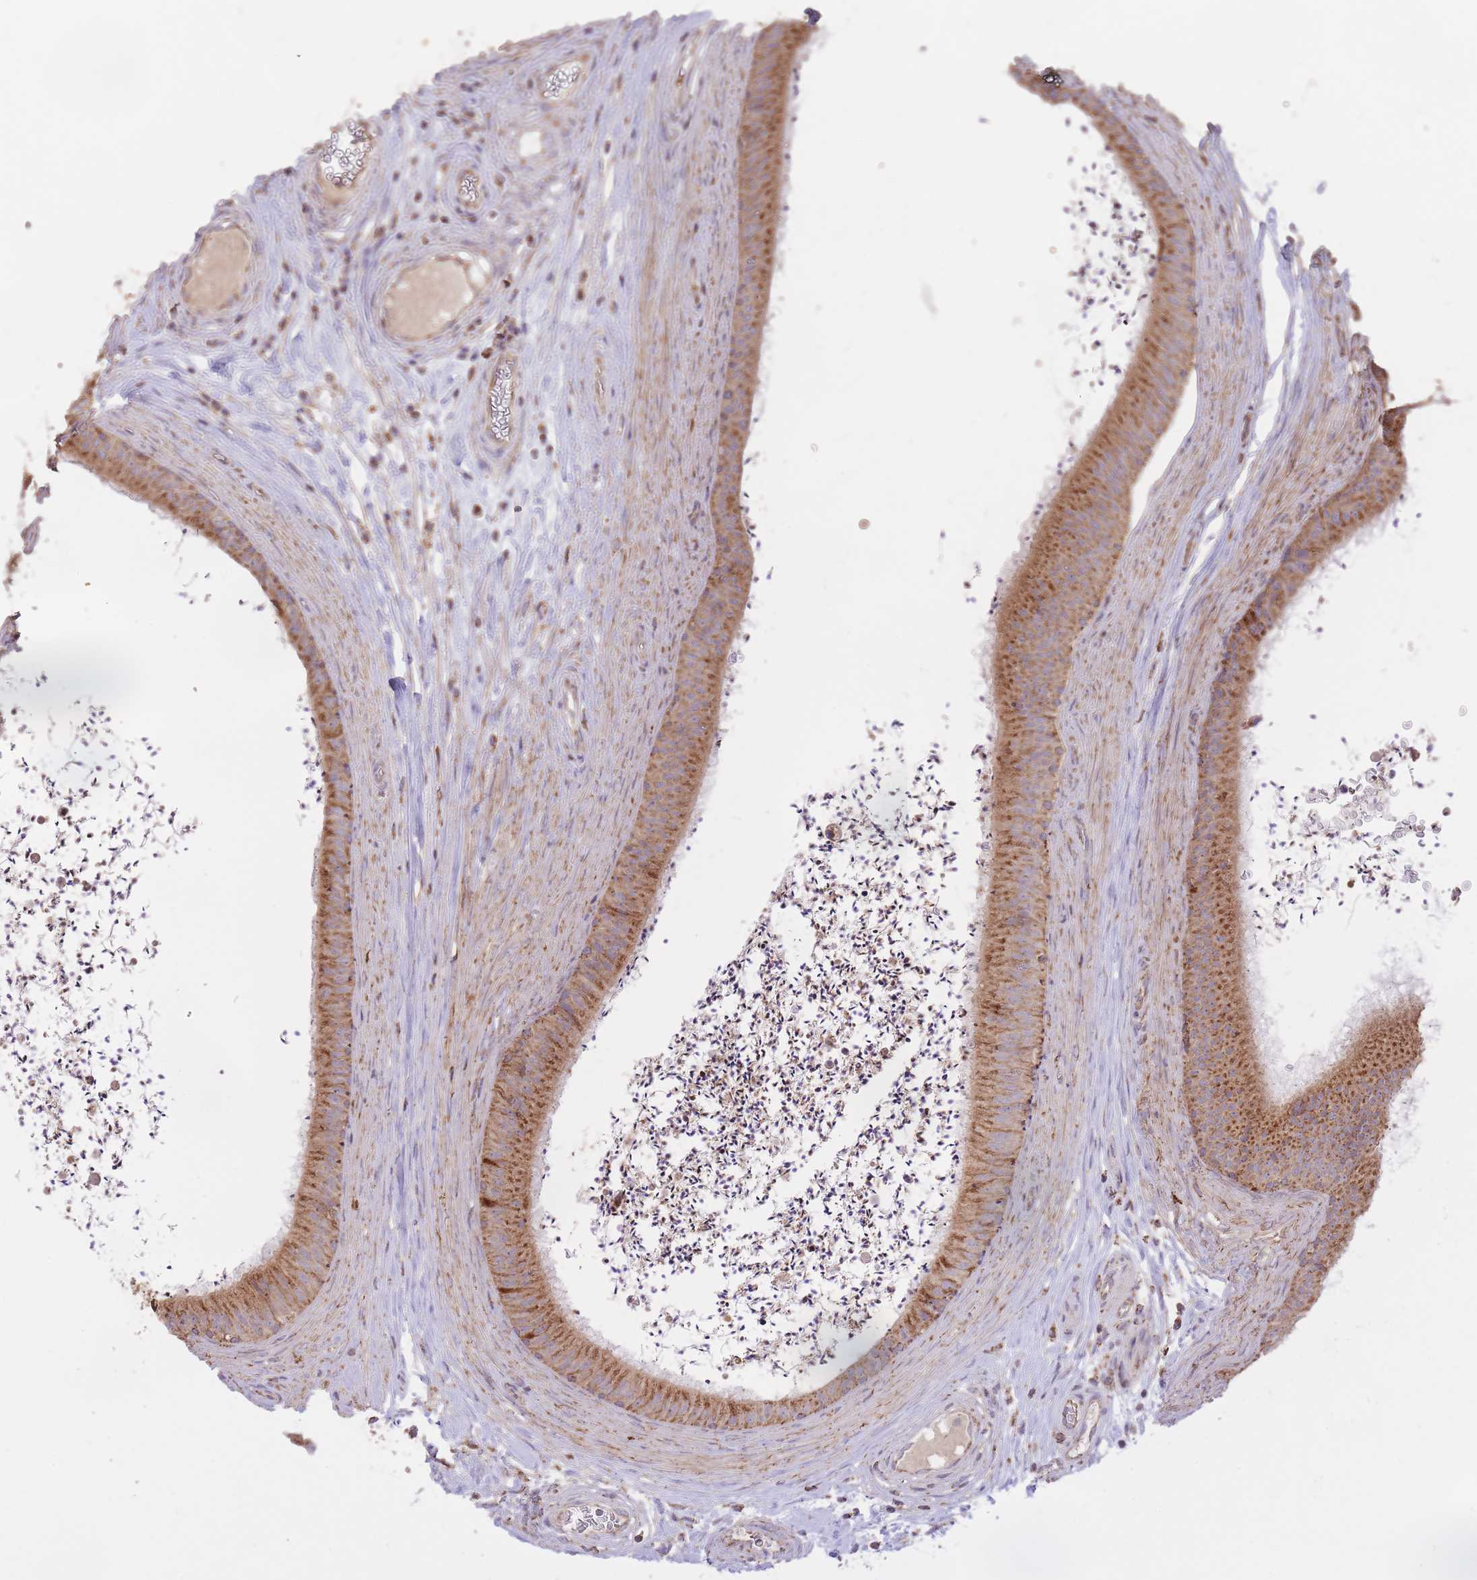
{"staining": {"intensity": "moderate", "quantity": ">75%", "location": "cytoplasmic/membranous"}, "tissue": "epididymis", "cell_type": "Glandular cells", "image_type": "normal", "snomed": [{"axis": "morphology", "description": "Normal tissue, NOS"}, {"axis": "topography", "description": "Testis"}, {"axis": "topography", "description": "Epididymis"}], "caption": "This is a micrograph of IHC staining of benign epididymis, which shows moderate positivity in the cytoplasmic/membranous of glandular cells.", "gene": "PREP", "patient": {"sex": "male", "age": 41}}